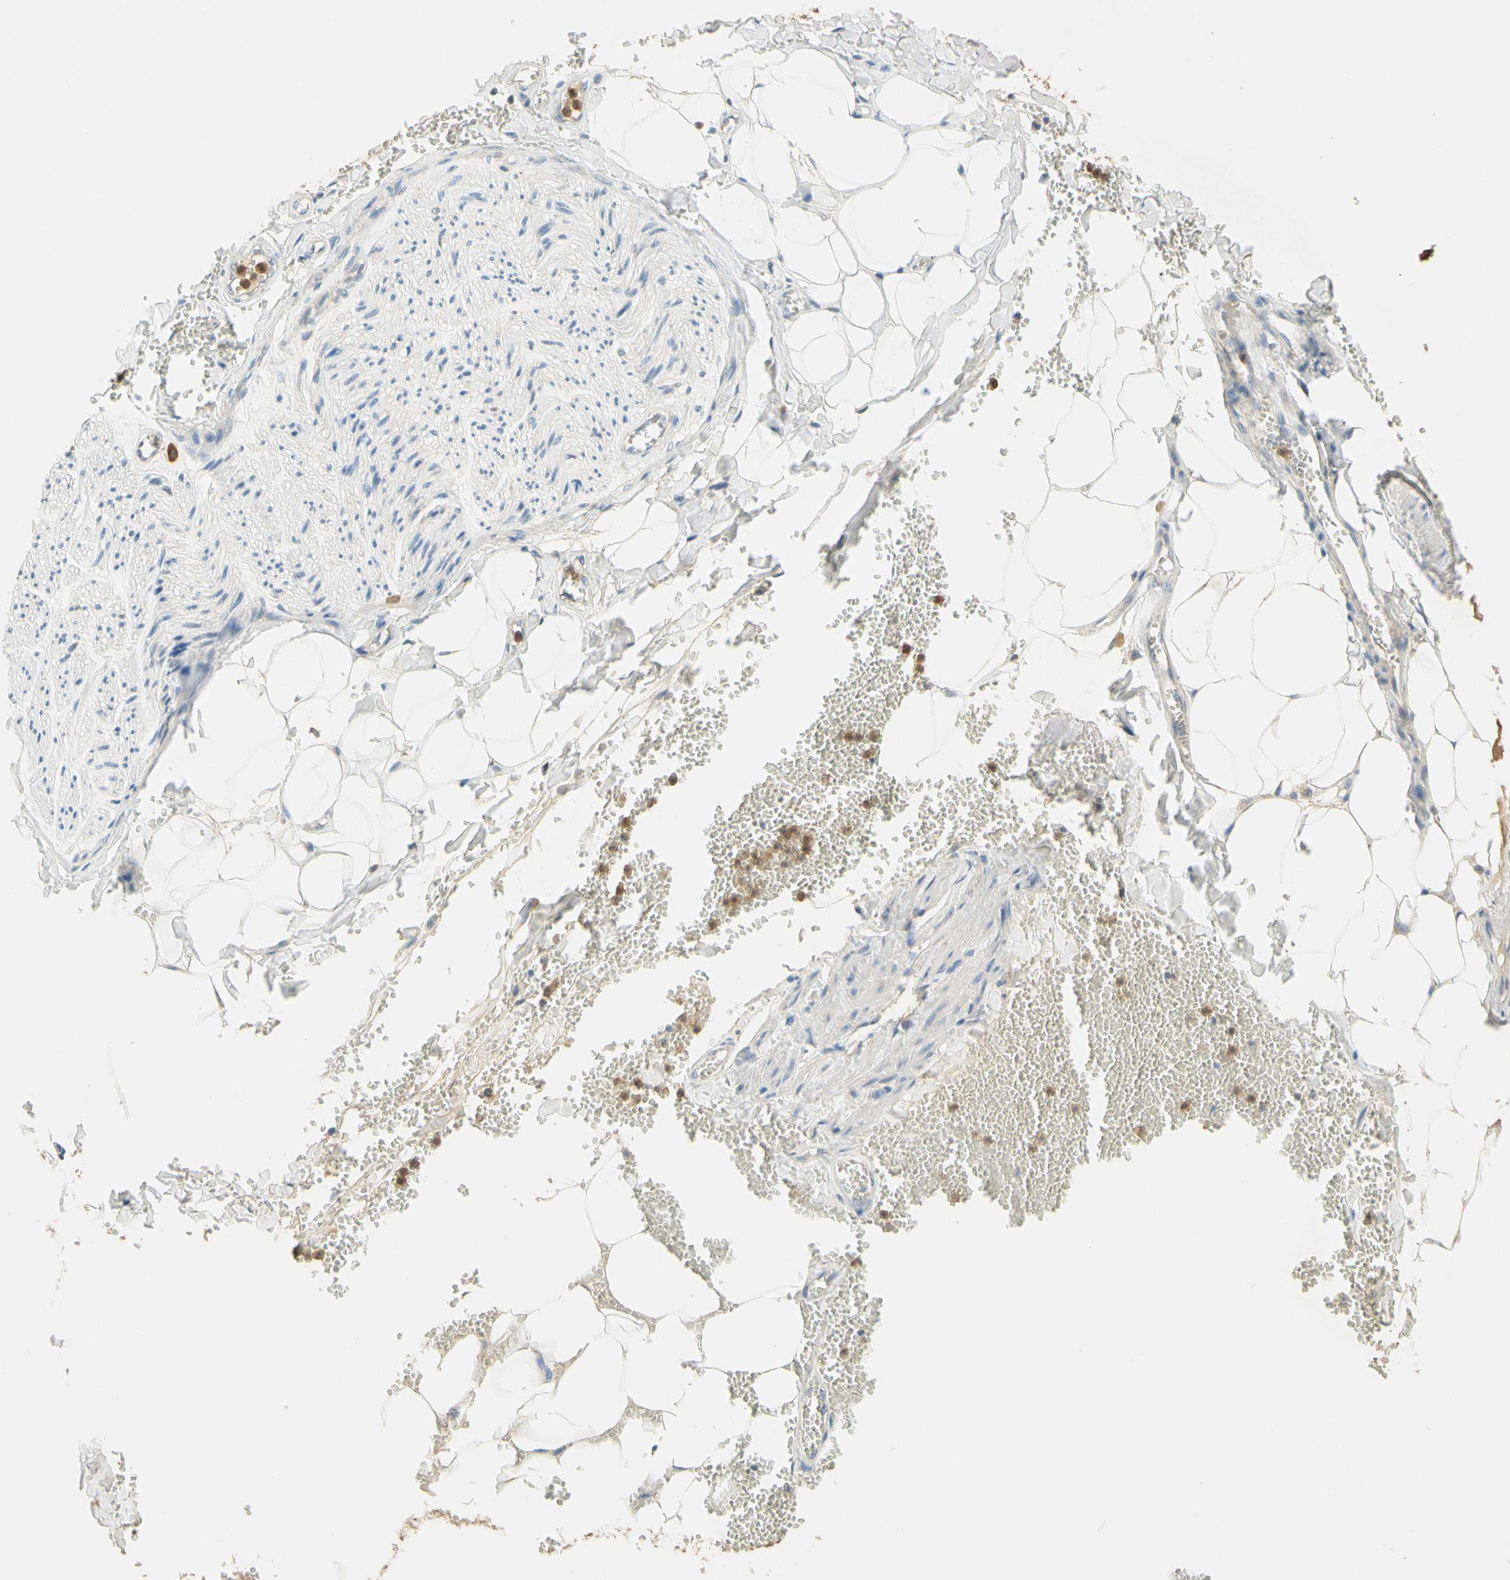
{"staining": {"intensity": "negative", "quantity": "none", "location": "none"}, "tissue": "adipose tissue", "cell_type": "Adipocytes", "image_type": "normal", "snomed": [{"axis": "morphology", "description": "Normal tissue, NOS"}, {"axis": "topography", "description": "Adipose tissue"}, {"axis": "topography", "description": "Peripheral nerve tissue"}], "caption": "Immunohistochemistry image of benign adipose tissue: human adipose tissue stained with DAB demonstrates no significant protein expression in adipocytes. Nuclei are stained in blue.", "gene": "ENTREP2", "patient": {"sex": "male", "age": 52}}